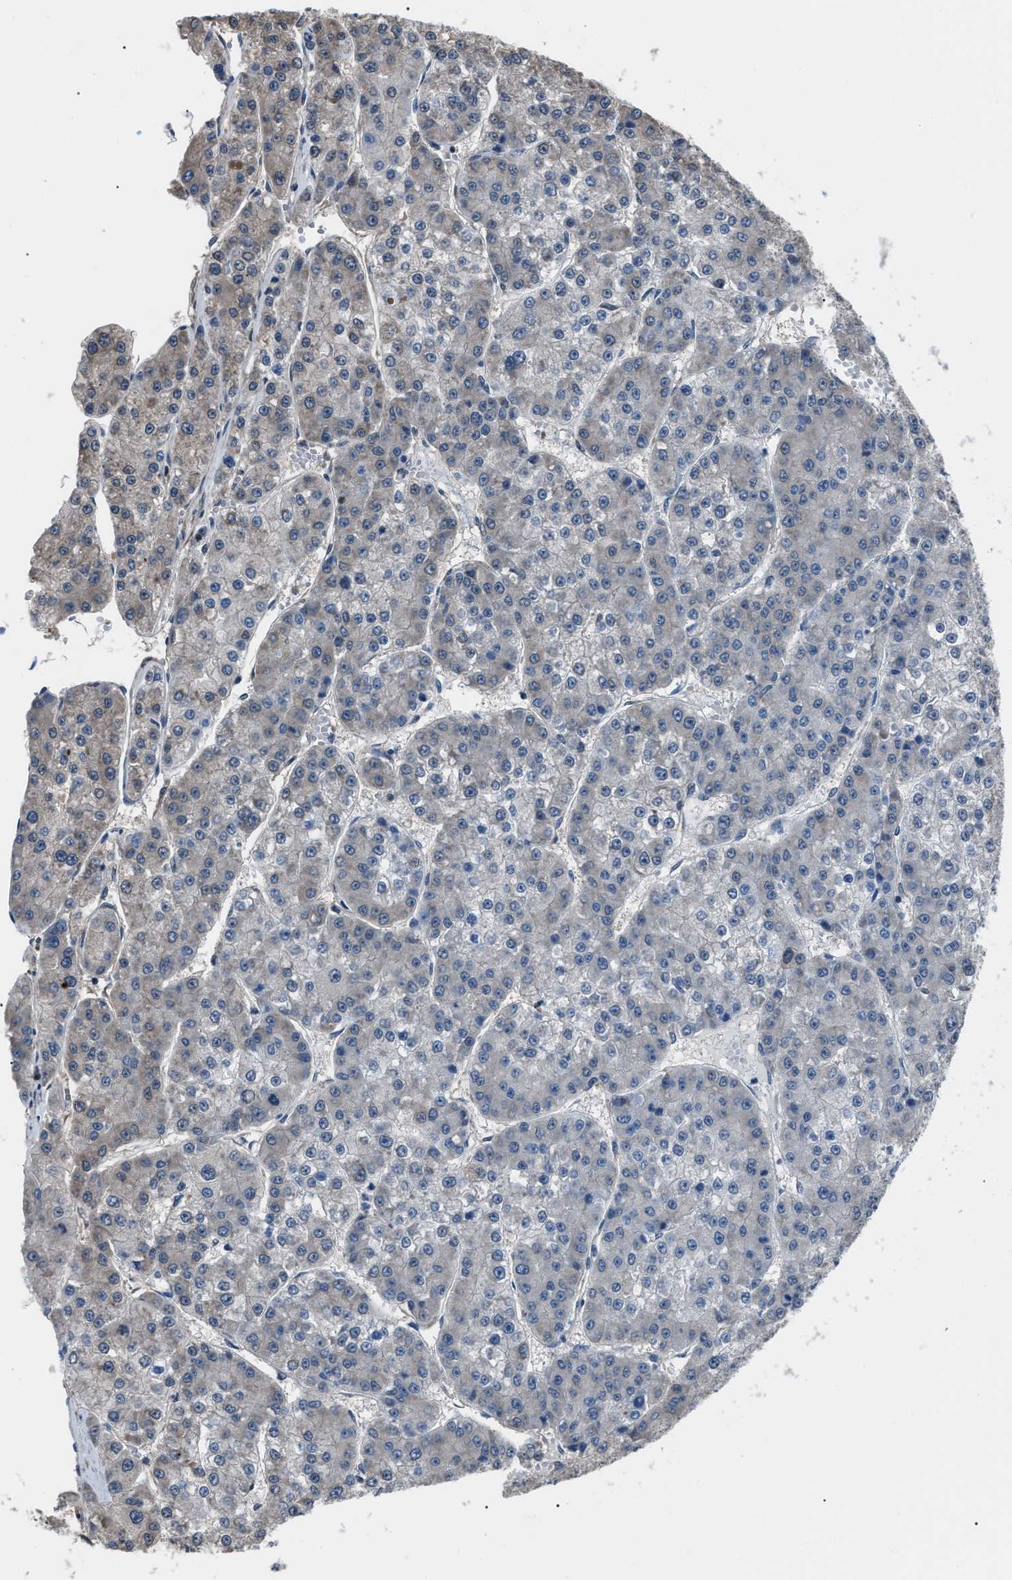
{"staining": {"intensity": "negative", "quantity": "none", "location": "none"}, "tissue": "liver cancer", "cell_type": "Tumor cells", "image_type": "cancer", "snomed": [{"axis": "morphology", "description": "Carcinoma, Hepatocellular, NOS"}, {"axis": "topography", "description": "Liver"}], "caption": "Tumor cells show no significant staining in hepatocellular carcinoma (liver).", "gene": "PDCD5", "patient": {"sex": "female", "age": 73}}